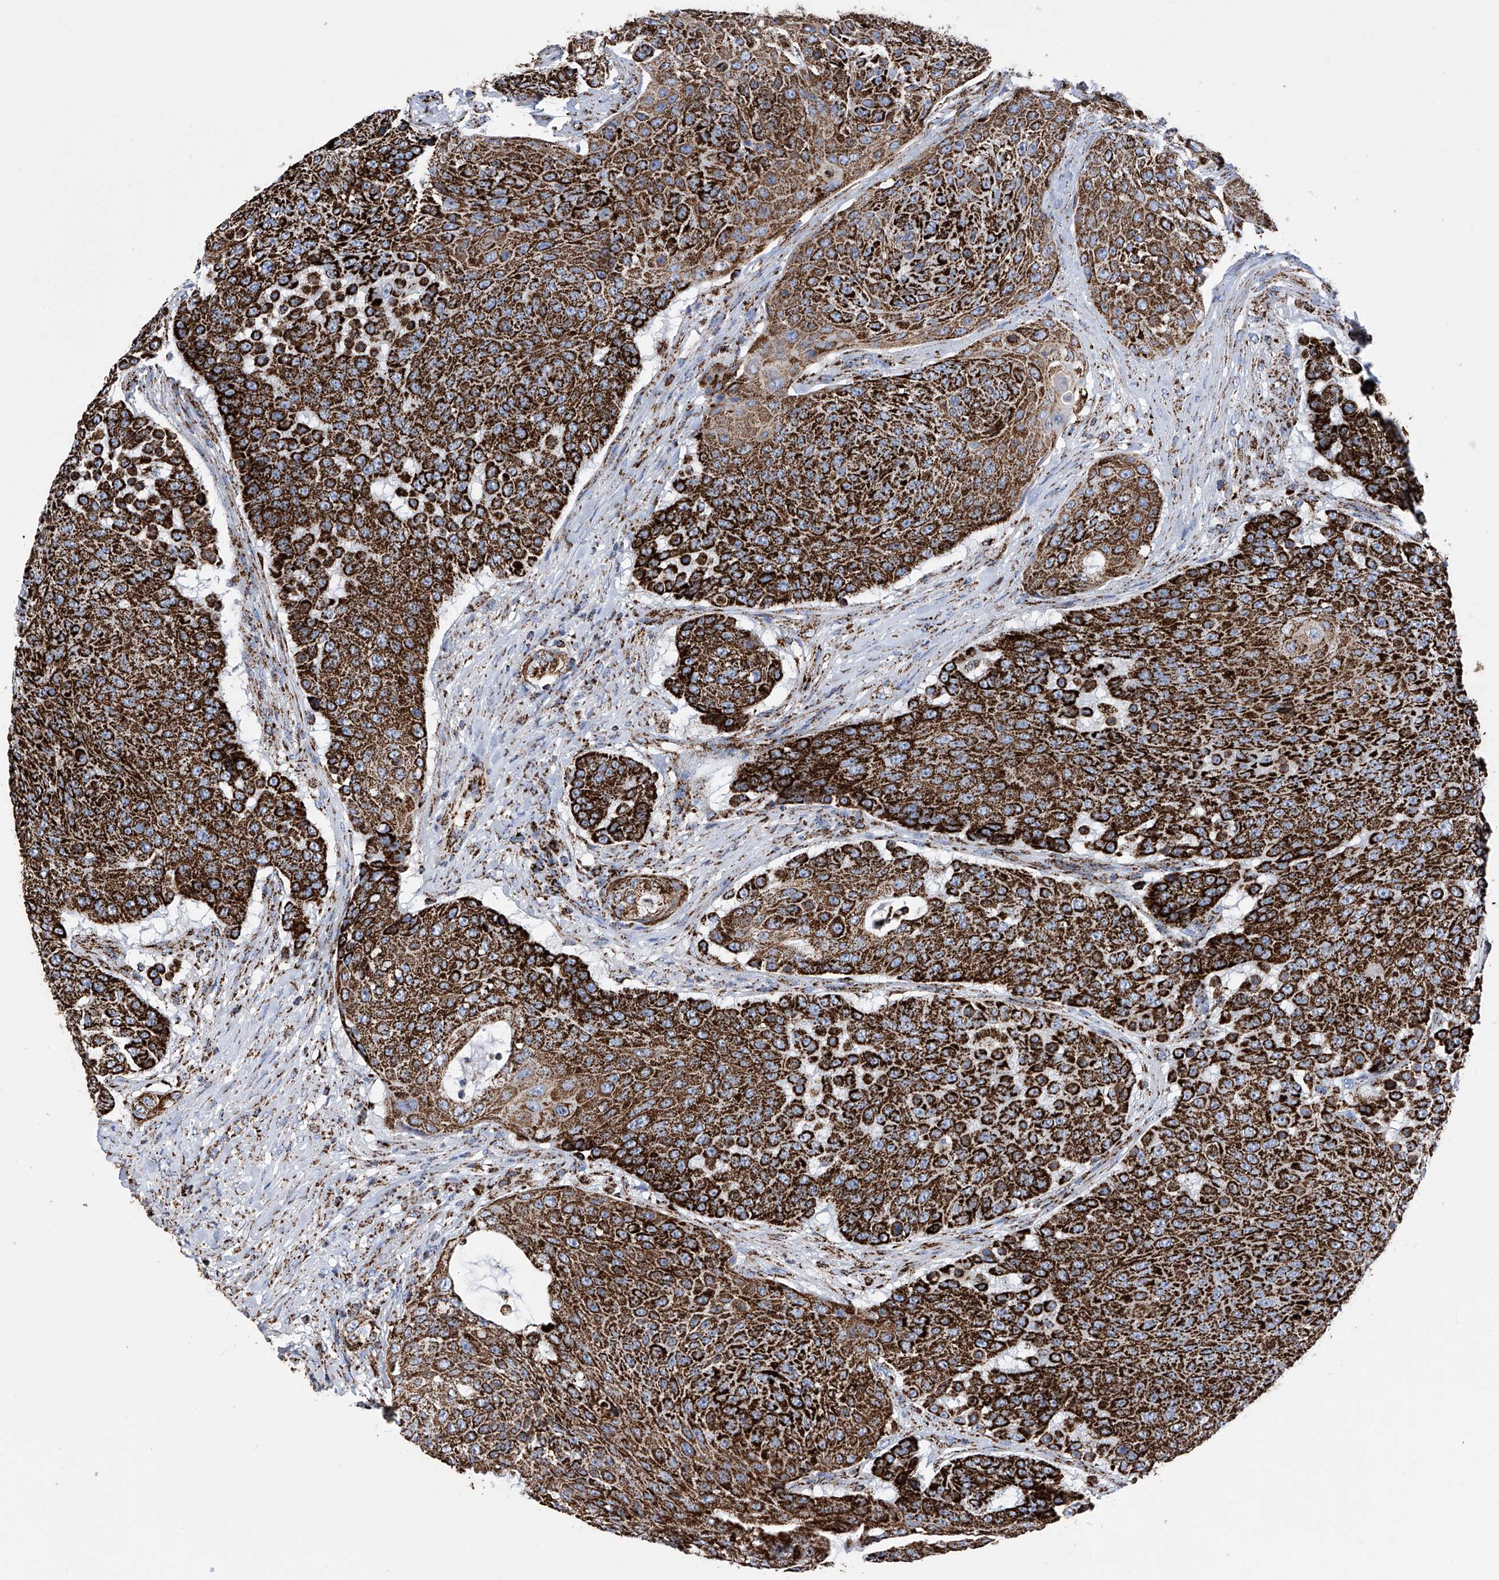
{"staining": {"intensity": "strong", "quantity": ">75%", "location": "cytoplasmic/membranous"}, "tissue": "urothelial cancer", "cell_type": "Tumor cells", "image_type": "cancer", "snomed": [{"axis": "morphology", "description": "Urothelial carcinoma, High grade"}, {"axis": "topography", "description": "Urinary bladder"}], "caption": "Protein analysis of urothelial carcinoma (high-grade) tissue exhibits strong cytoplasmic/membranous staining in approximately >75% of tumor cells.", "gene": "ATP5PF", "patient": {"sex": "female", "age": 63}}